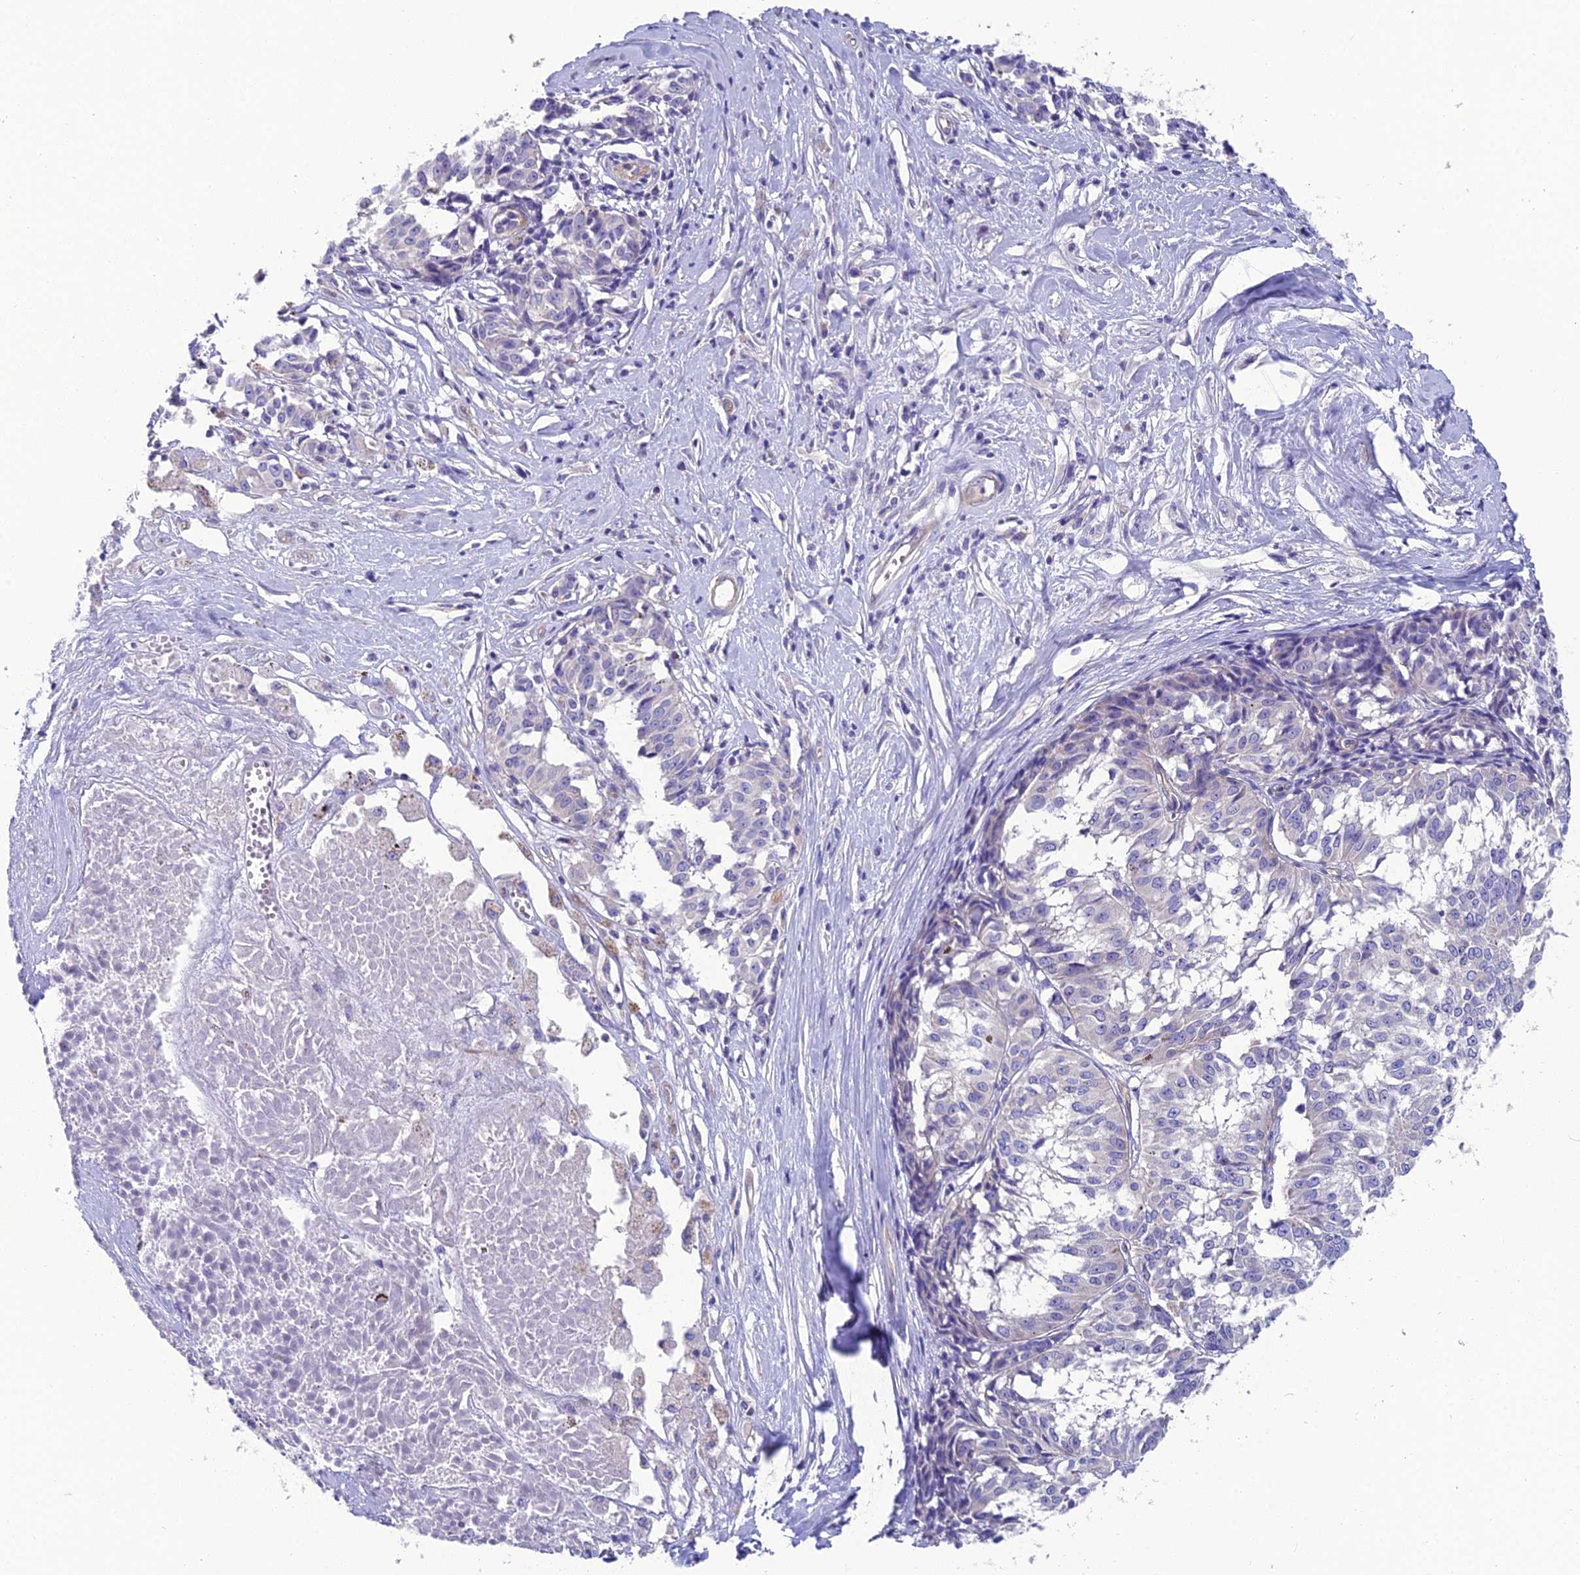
{"staining": {"intensity": "negative", "quantity": "none", "location": "none"}, "tissue": "melanoma", "cell_type": "Tumor cells", "image_type": "cancer", "snomed": [{"axis": "morphology", "description": "Malignant melanoma, NOS"}, {"axis": "topography", "description": "Skin"}], "caption": "Human melanoma stained for a protein using immunohistochemistry demonstrates no positivity in tumor cells.", "gene": "PPFIA3", "patient": {"sex": "female", "age": 72}}